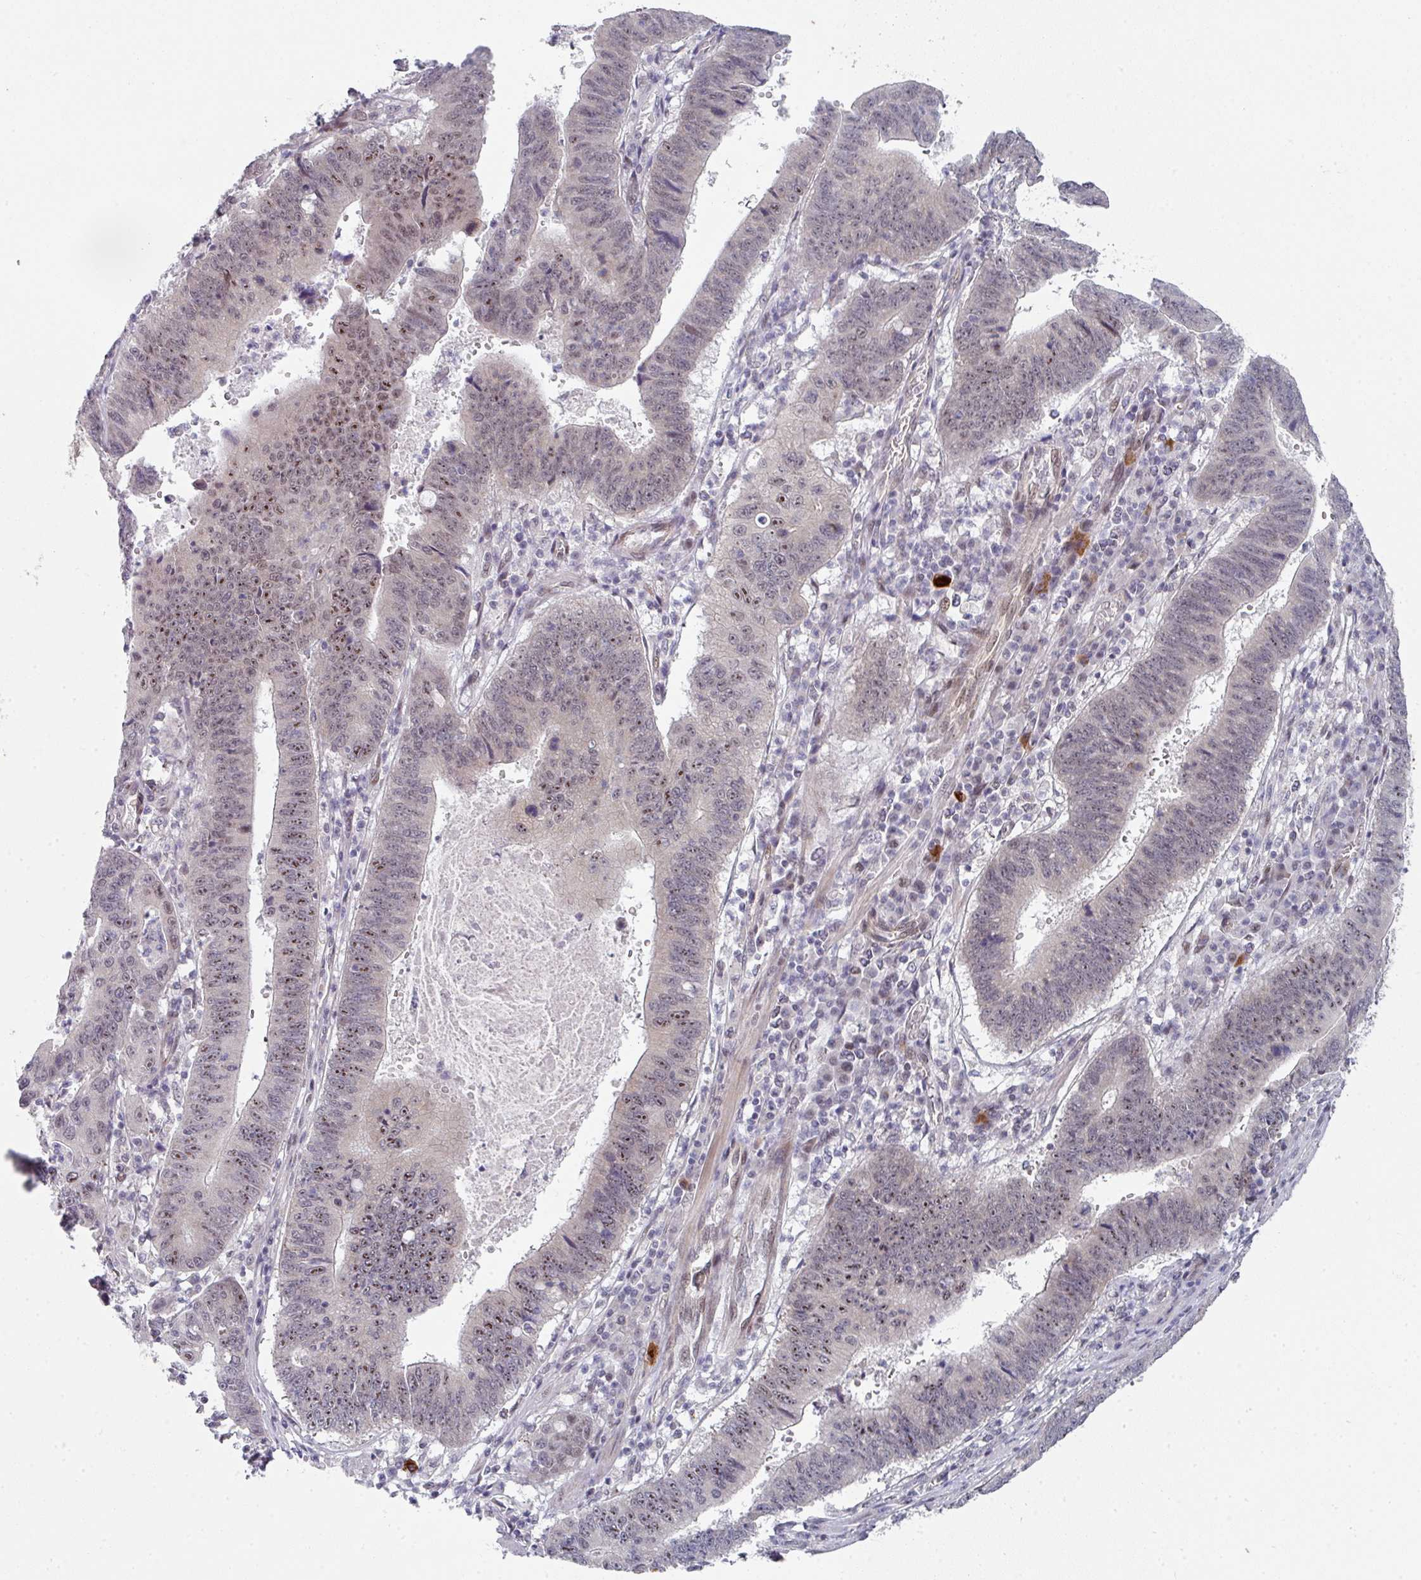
{"staining": {"intensity": "weak", "quantity": "25%-75%", "location": "nuclear"}, "tissue": "stomach cancer", "cell_type": "Tumor cells", "image_type": "cancer", "snomed": [{"axis": "morphology", "description": "Adenocarcinoma, NOS"}, {"axis": "topography", "description": "Stomach"}], "caption": "This is a micrograph of IHC staining of stomach cancer, which shows weak staining in the nuclear of tumor cells.", "gene": "TMCC1", "patient": {"sex": "male", "age": 59}}